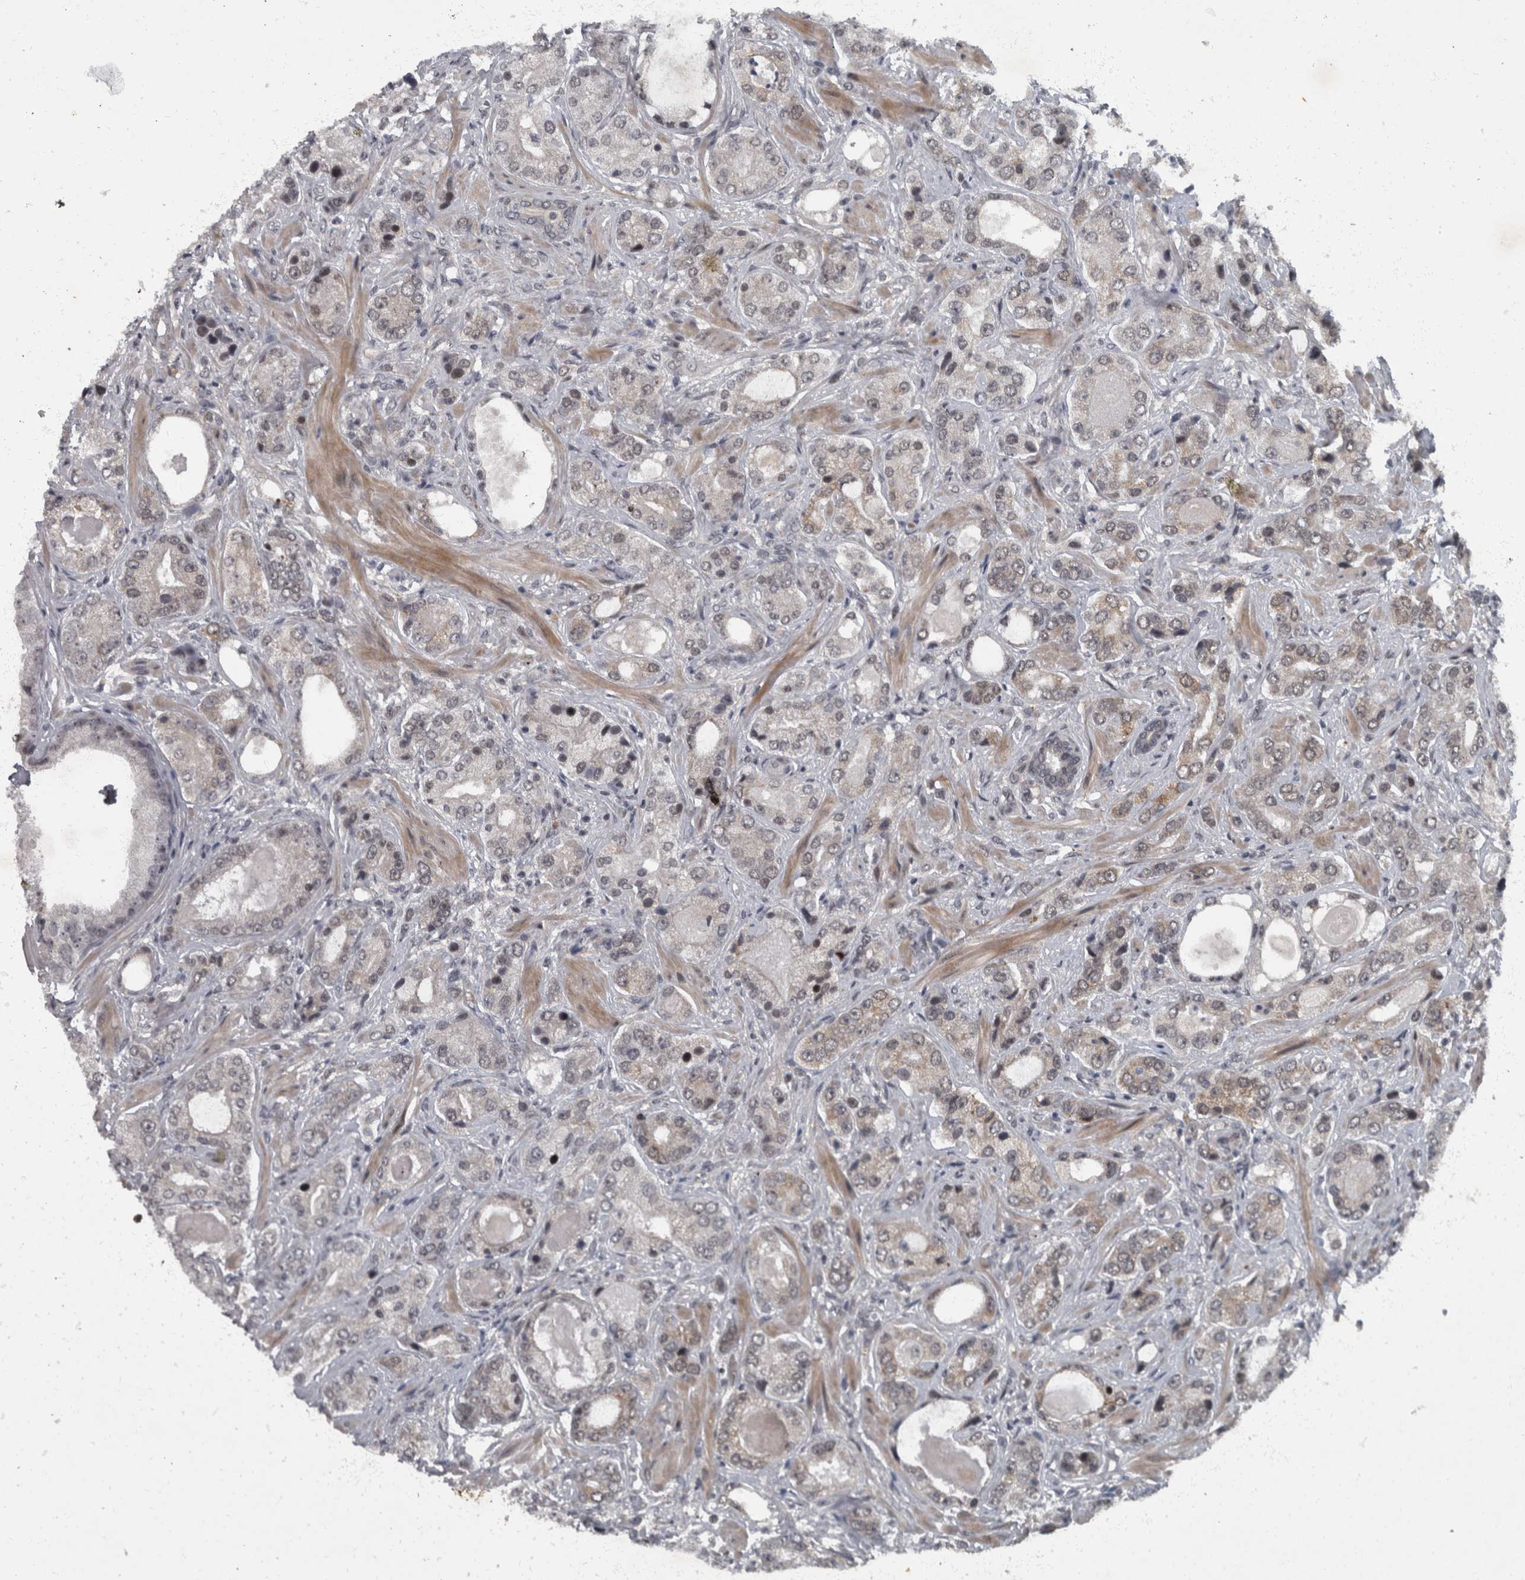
{"staining": {"intensity": "weak", "quantity": "25%-75%", "location": "nuclear"}, "tissue": "prostate cancer", "cell_type": "Tumor cells", "image_type": "cancer", "snomed": [{"axis": "morphology", "description": "Normal tissue, NOS"}, {"axis": "morphology", "description": "Adenocarcinoma, High grade"}, {"axis": "topography", "description": "Prostate"}, {"axis": "topography", "description": "Peripheral nerve tissue"}], "caption": "IHC histopathology image of prostate high-grade adenocarcinoma stained for a protein (brown), which exhibits low levels of weak nuclear positivity in about 25%-75% of tumor cells.", "gene": "WDR33", "patient": {"sex": "male", "age": 59}}